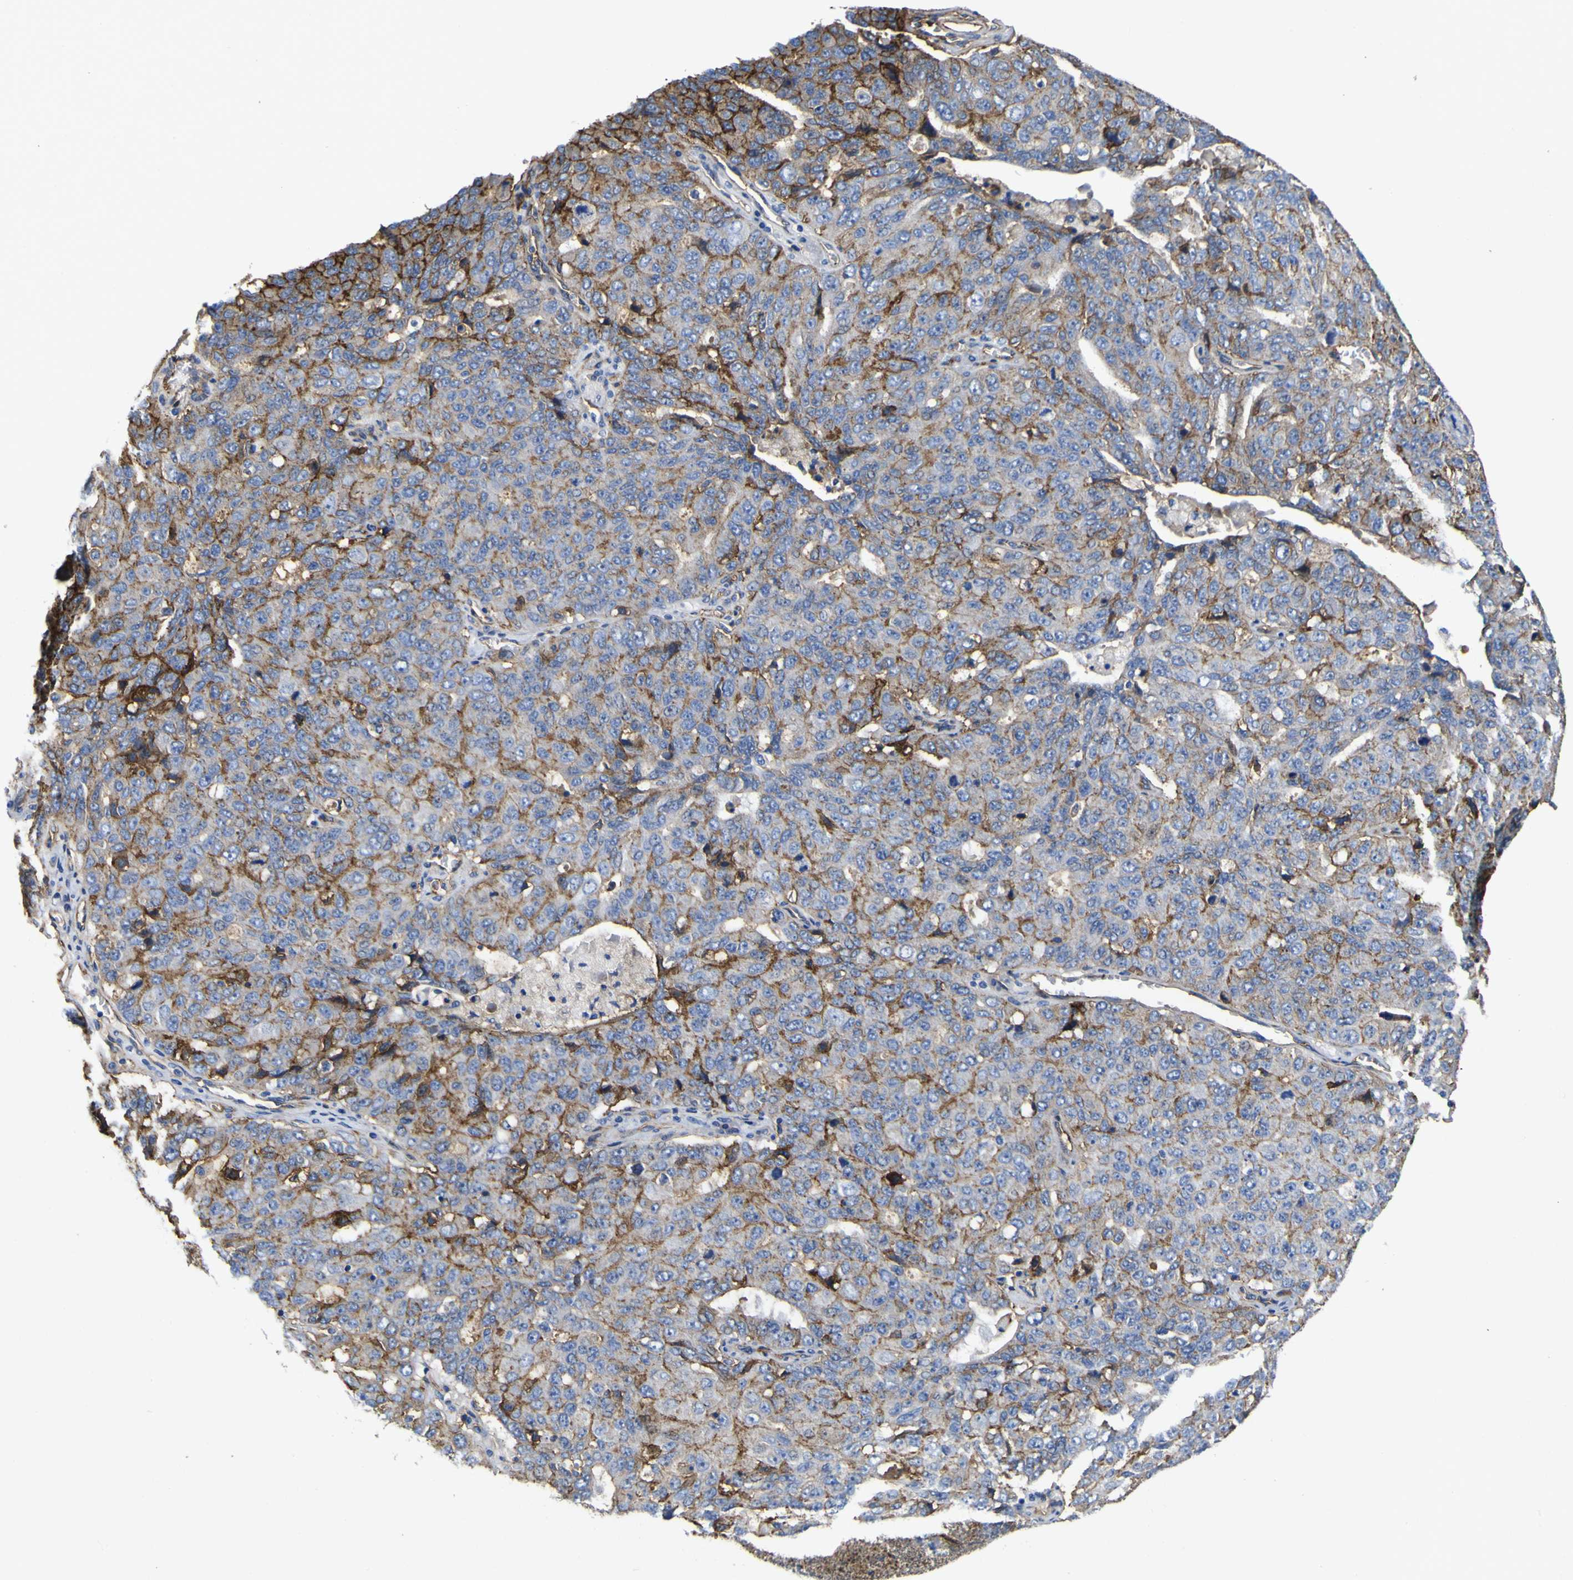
{"staining": {"intensity": "moderate", "quantity": "25%-75%", "location": "cytoplasmic/membranous"}, "tissue": "ovarian cancer", "cell_type": "Tumor cells", "image_type": "cancer", "snomed": [{"axis": "morphology", "description": "Carcinoma, endometroid"}, {"axis": "topography", "description": "Ovary"}], "caption": "This is an image of immunohistochemistry staining of ovarian endometroid carcinoma, which shows moderate expression in the cytoplasmic/membranous of tumor cells.", "gene": "CD151", "patient": {"sex": "female", "age": 62}}